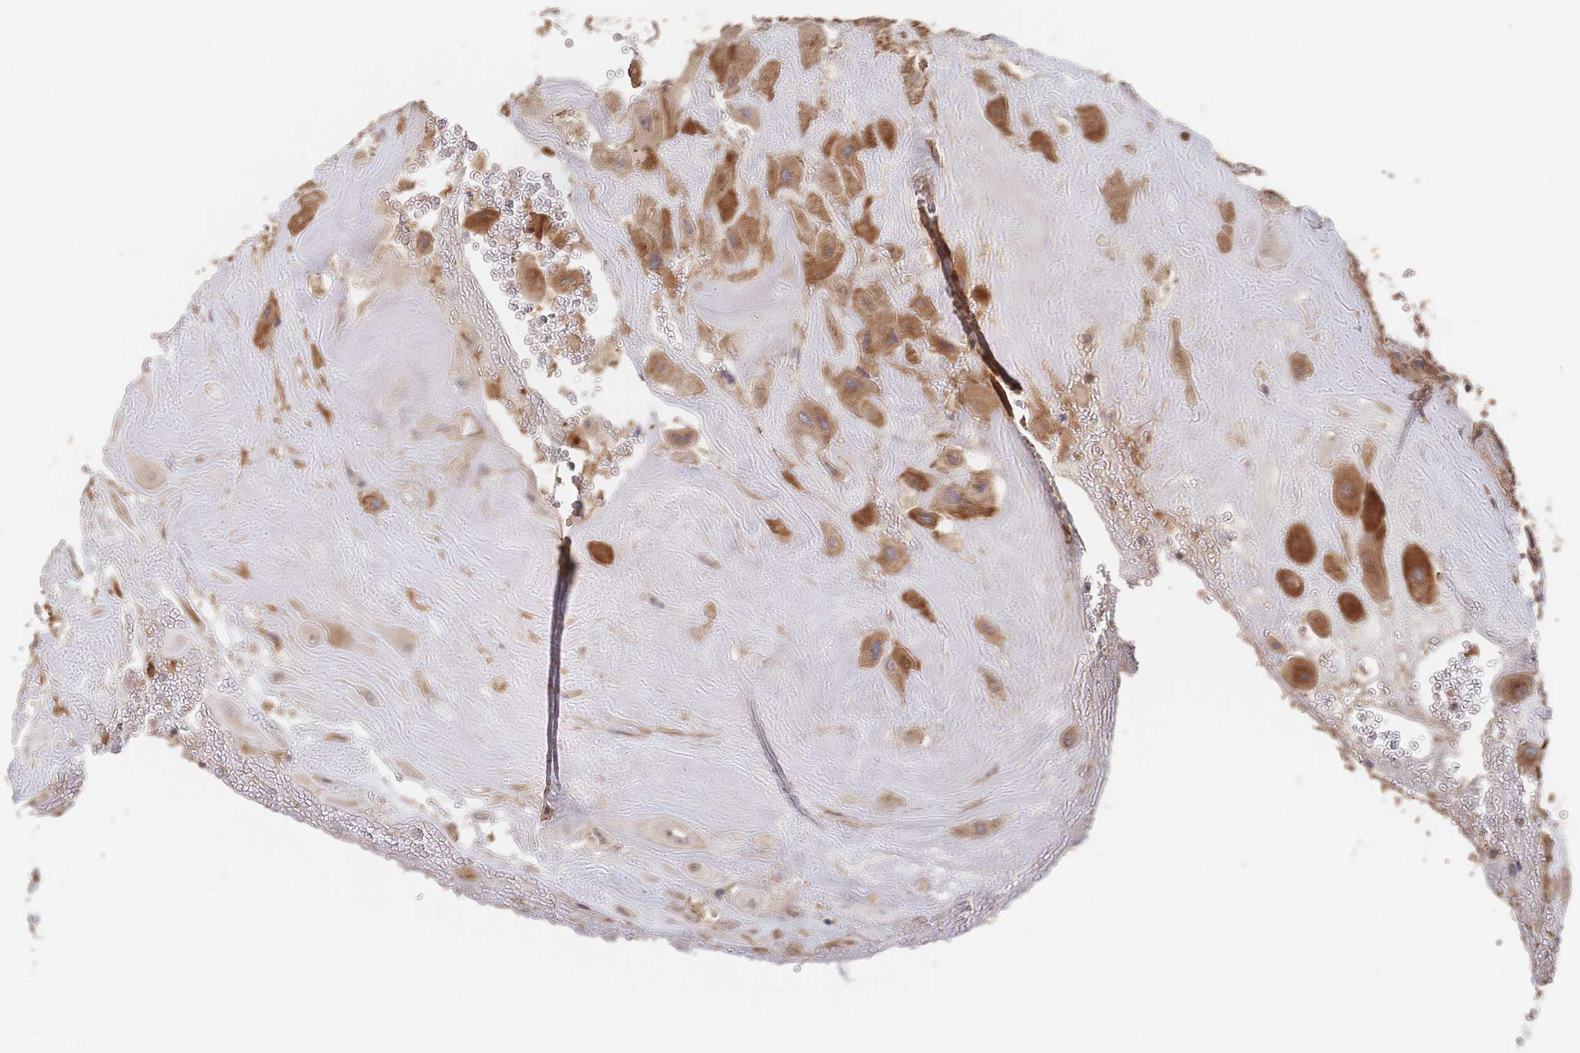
{"staining": {"intensity": "moderate", "quantity": ">75%", "location": "cytoplasmic/membranous"}, "tissue": "placenta", "cell_type": "Decidual cells", "image_type": "normal", "snomed": [{"axis": "morphology", "description": "Normal tissue, NOS"}, {"axis": "topography", "description": "Placenta"}], "caption": "A medium amount of moderate cytoplasmic/membranous expression is present in about >75% of decidual cells in unremarkable placenta. (Stains: DAB in brown, nuclei in blue, Microscopy: brightfield microscopy at high magnification).", "gene": "DNAJA4", "patient": {"sex": "female", "age": 32}}